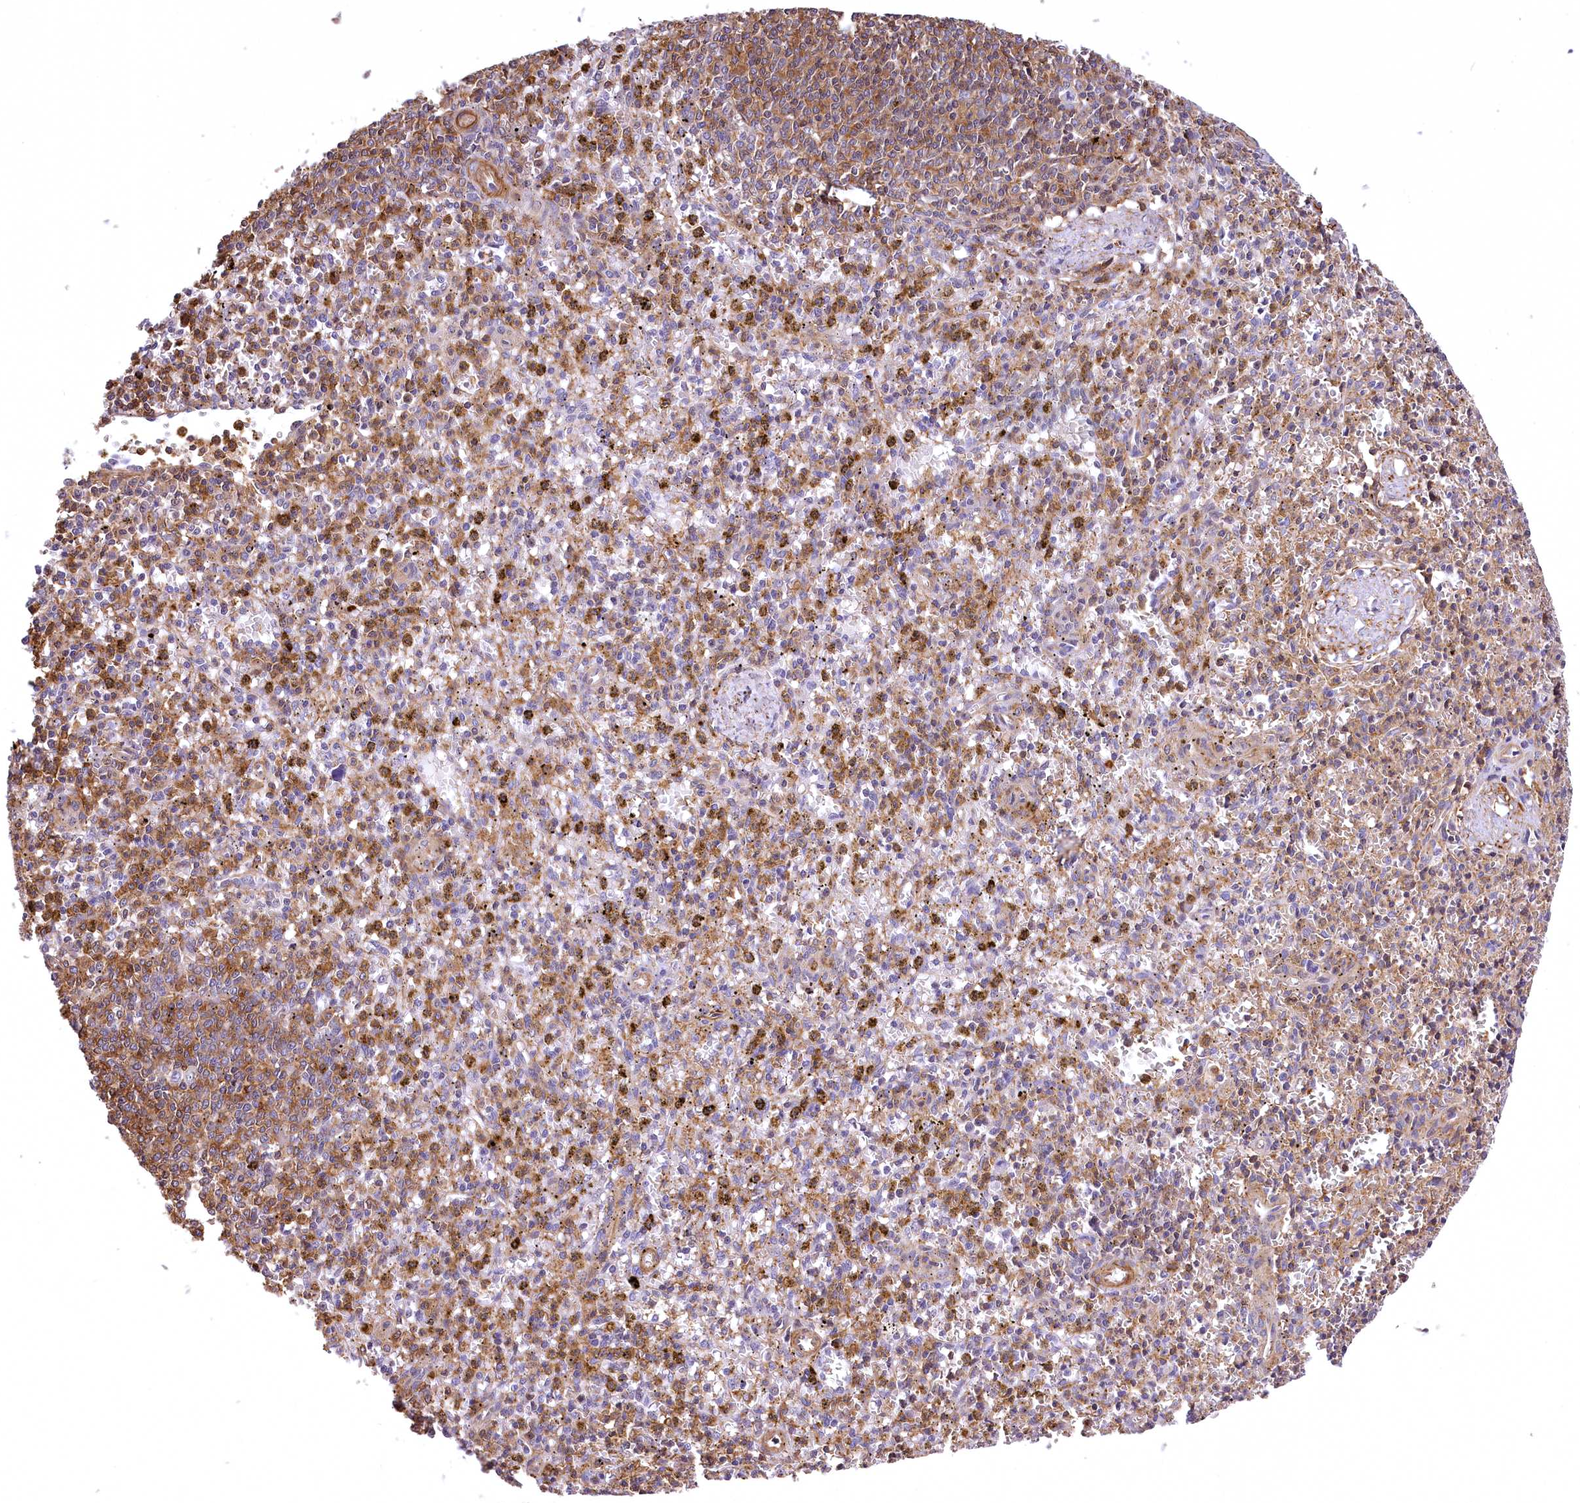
{"staining": {"intensity": "moderate", "quantity": "25%-75%", "location": "cytoplasmic/membranous"}, "tissue": "spleen", "cell_type": "Cells in red pulp", "image_type": "normal", "snomed": [{"axis": "morphology", "description": "Normal tissue, NOS"}, {"axis": "topography", "description": "Spleen"}], "caption": "About 25%-75% of cells in red pulp in benign spleen reveal moderate cytoplasmic/membranous protein staining as visualized by brown immunohistochemical staining.", "gene": "DPP3", "patient": {"sex": "male", "age": 72}}